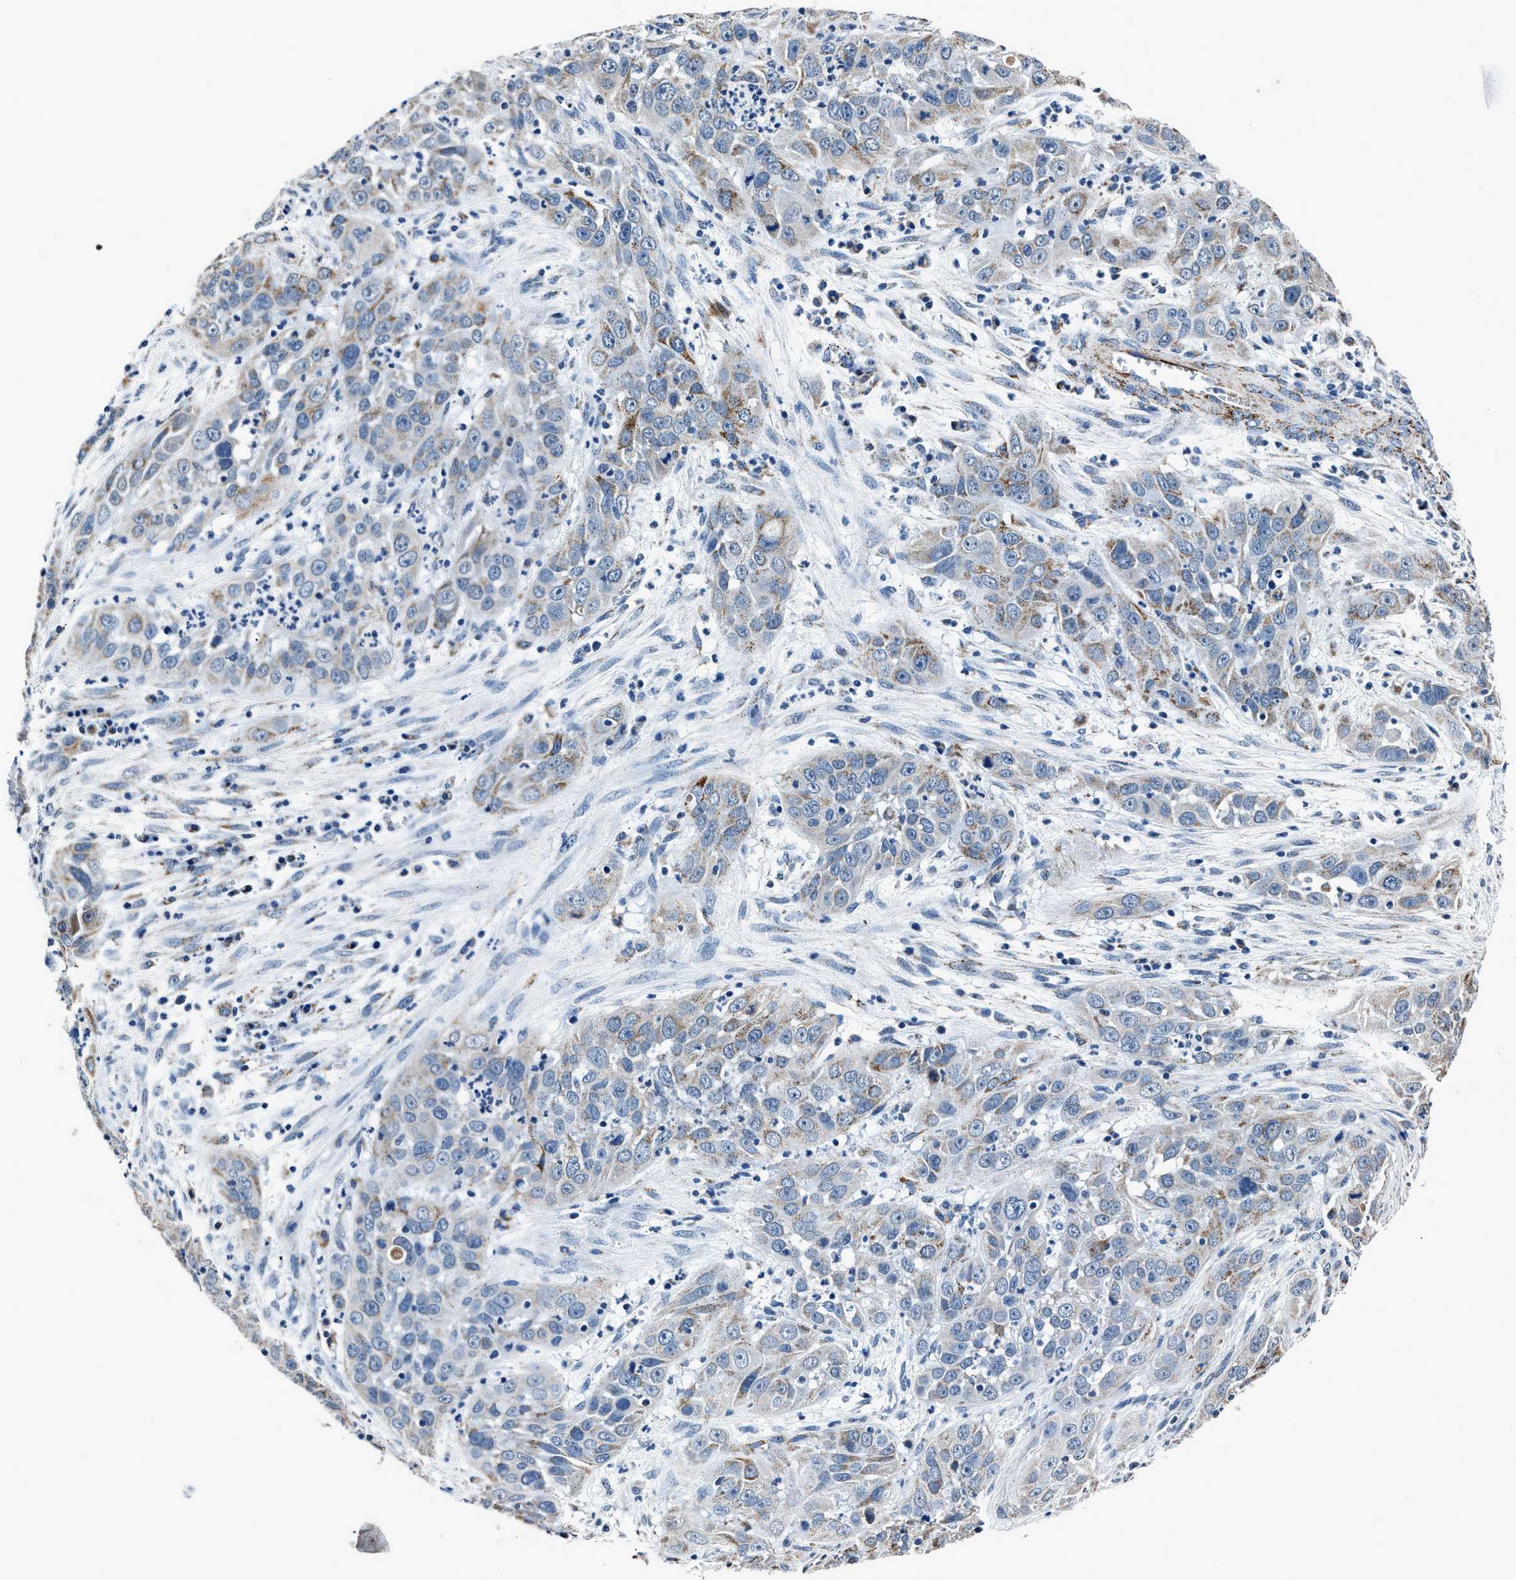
{"staining": {"intensity": "moderate", "quantity": "<25%", "location": "cytoplasmic/membranous"}, "tissue": "cervical cancer", "cell_type": "Tumor cells", "image_type": "cancer", "snomed": [{"axis": "morphology", "description": "Squamous cell carcinoma, NOS"}, {"axis": "topography", "description": "Cervix"}], "caption": "About <25% of tumor cells in human cervical cancer (squamous cell carcinoma) demonstrate moderate cytoplasmic/membranous protein staining as visualized by brown immunohistochemical staining.", "gene": "HIBADH", "patient": {"sex": "female", "age": 32}}